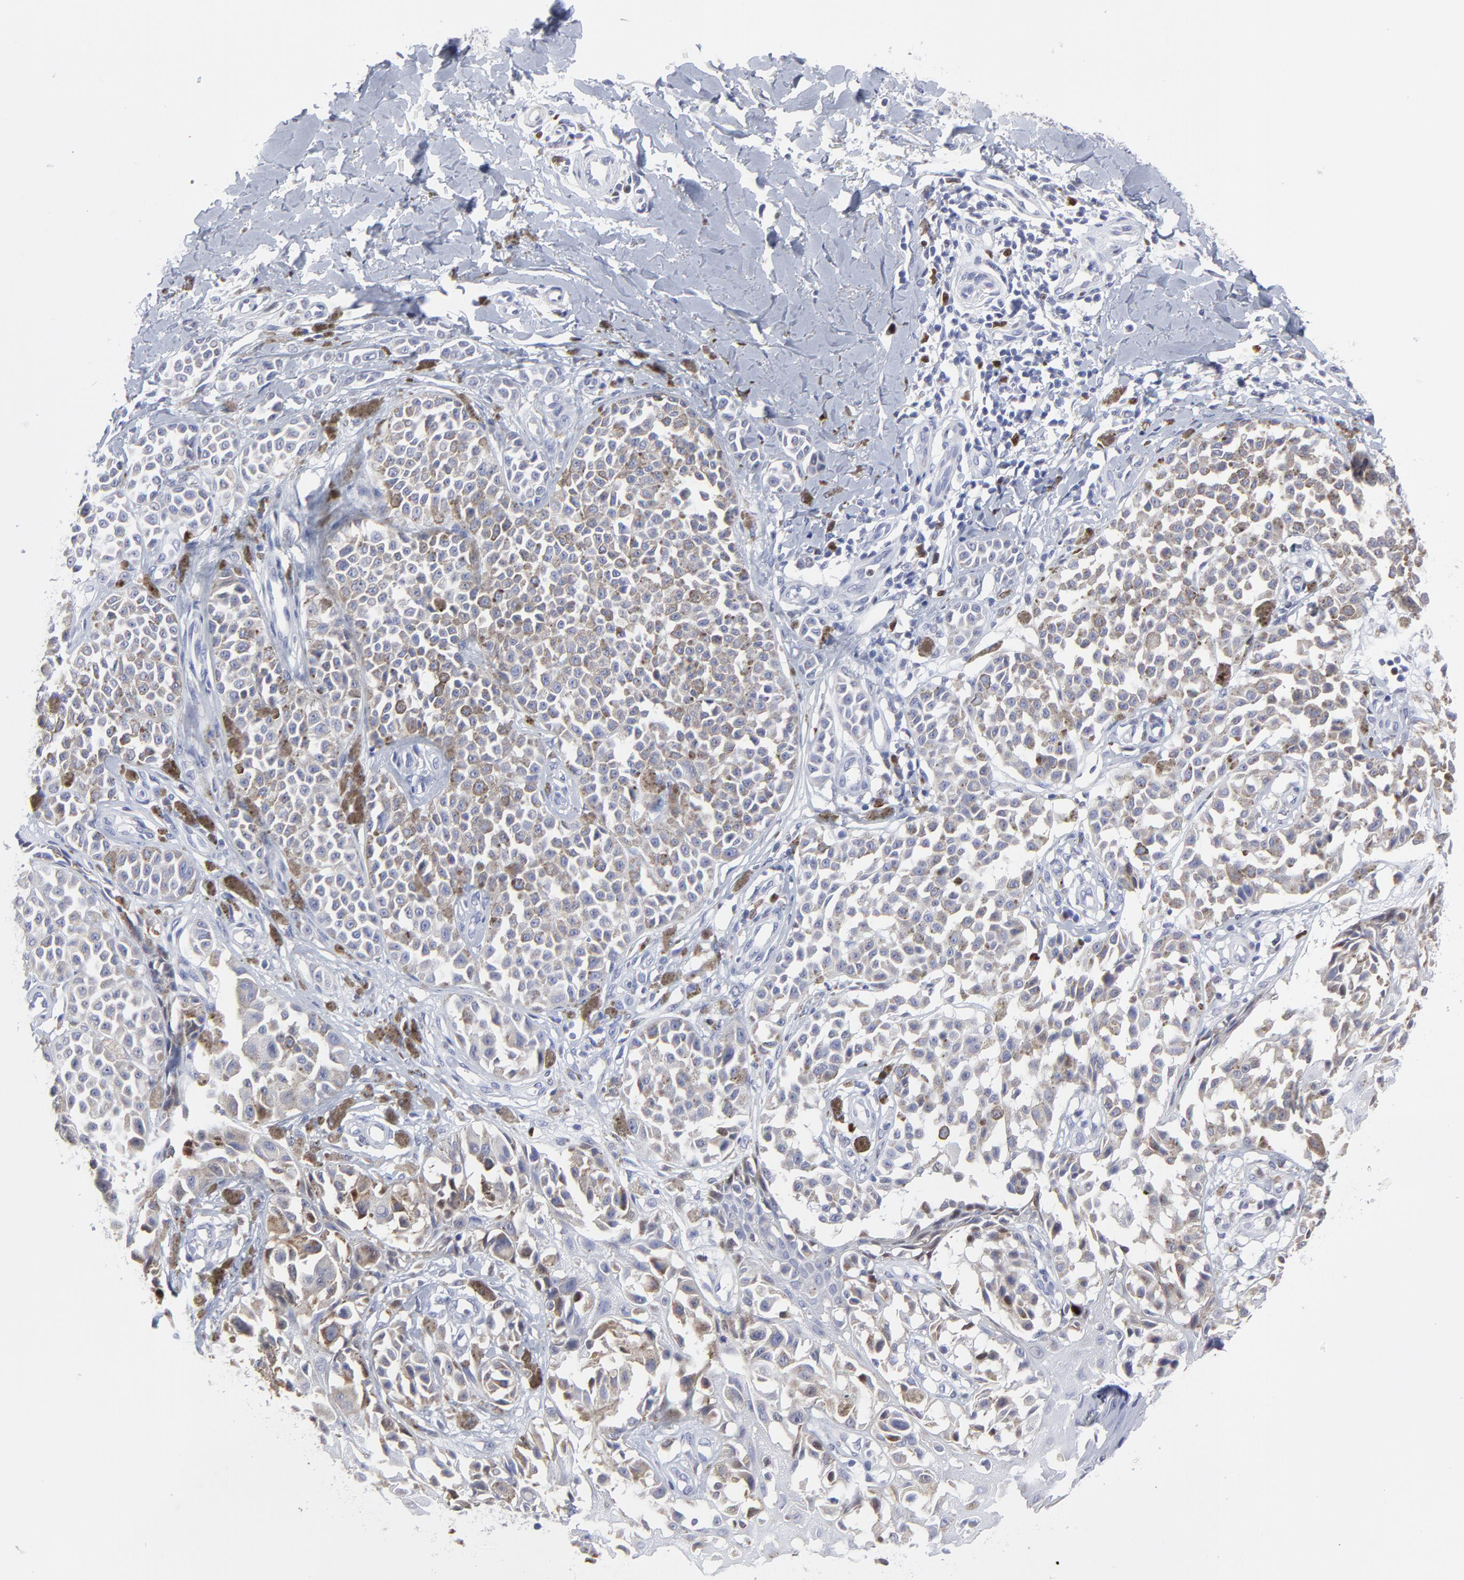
{"staining": {"intensity": "weak", "quantity": "25%-75%", "location": "cytoplasmic/membranous"}, "tissue": "melanoma", "cell_type": "Tumor cells", "image_type": "cancer", "snomed": [{"axis": "morphology", "description": "Malignant melanoma, NOS"}, {"axis": "topography", "description": "Skin"}], "caption": "This micrograph exhibits melanoma stained with immunohistochemistry (IHC) to label a protein in brown. The cytoplasmic/membranous of tumor cells show weak positivity for the protein. Nuclei are counter-stained blue.", "gene": "NCAPH", "patient": {"sex": "female", "age": 38}}